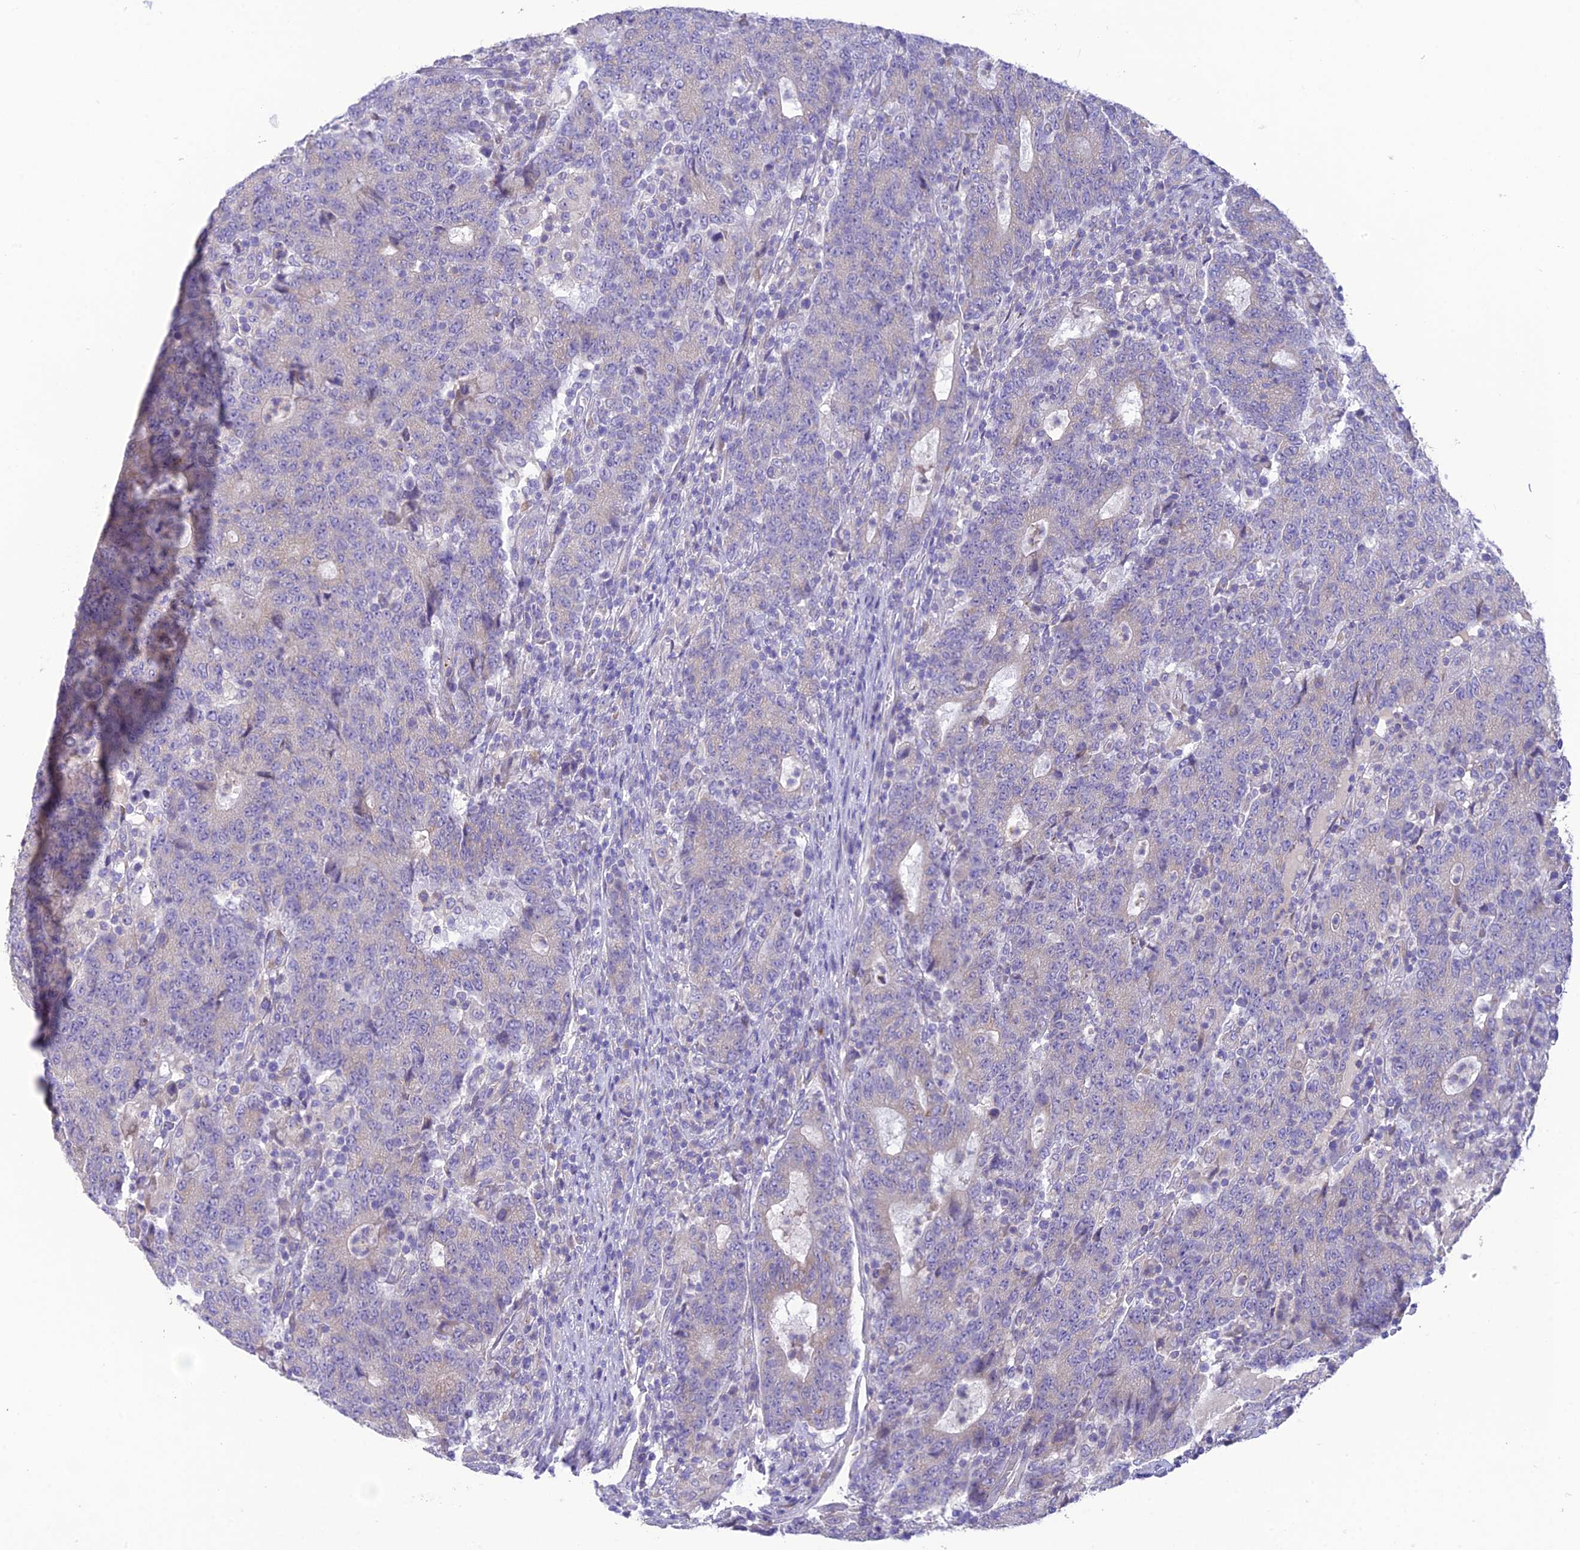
{"staining": {"intensity": "negative", "quantity": "none", "location": "none"}, "tissue": "colorectal cancer", "cell_type": "Tumor cells", "image_type": "cancer", "snomed": [{"axis": "morphology", "description": "Adenocarcinoma, NOS"}, {"axis": "topography", "description": "Colon"}], "caption": "Immunohistochemistry of human colorectal adenocarcinoma demonstrates no positivity in tumor cells.", "gene": "HSD17B2", "patient": {"sex": "female", "age": 75}}